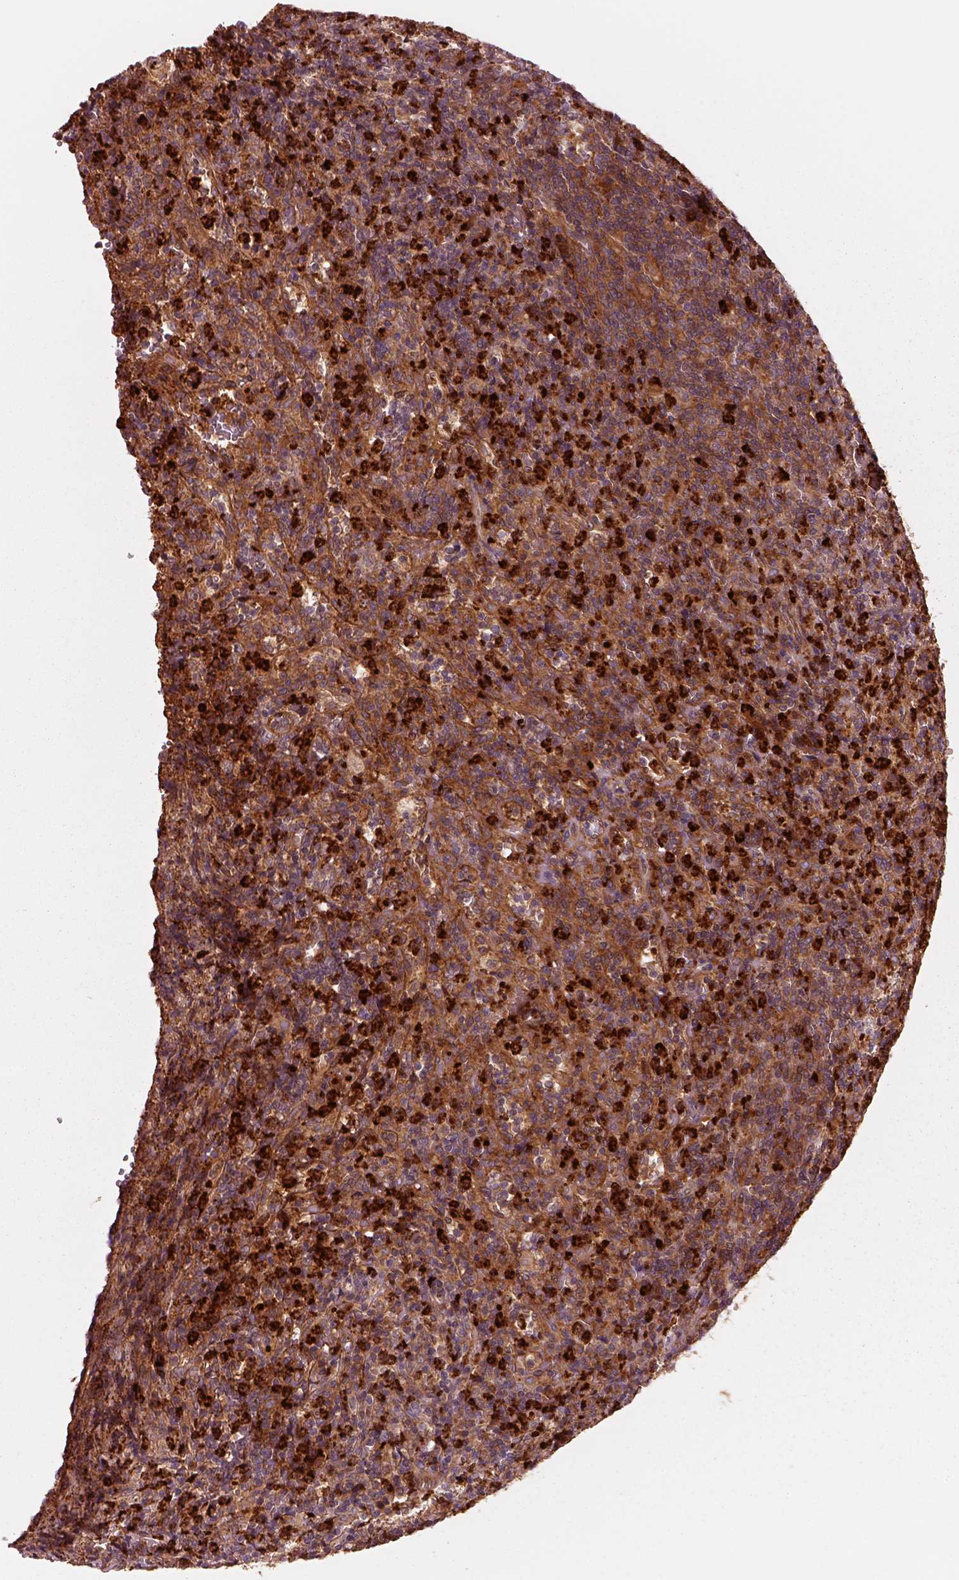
{"staining": {"intensity": "strong", "quantity": ">75%", "location": "cytoplasmic/membranous"}, "tissue": "lymphoma", "cell_type": "Tumor cells", "image_type": "cancer", "snomed": [{"axis": "morphology", "description": "Malignant lymphoma, non-Hodgkin's type, Low grade"}, {"axis": "topography", "description": "Spleen"}], "caption": "High-magnification brightfield microscopy of lymphoma stained with DAB (3,3'-diaminobenzidine) (brown) and counterstained with hematoxylin (blue). tumor cells exhibit strong cytoplasmic/membranous expression is identified in about>75% of cells.", "gene": "ASCC2", "patient": {"sex": "female", "age": 70}}